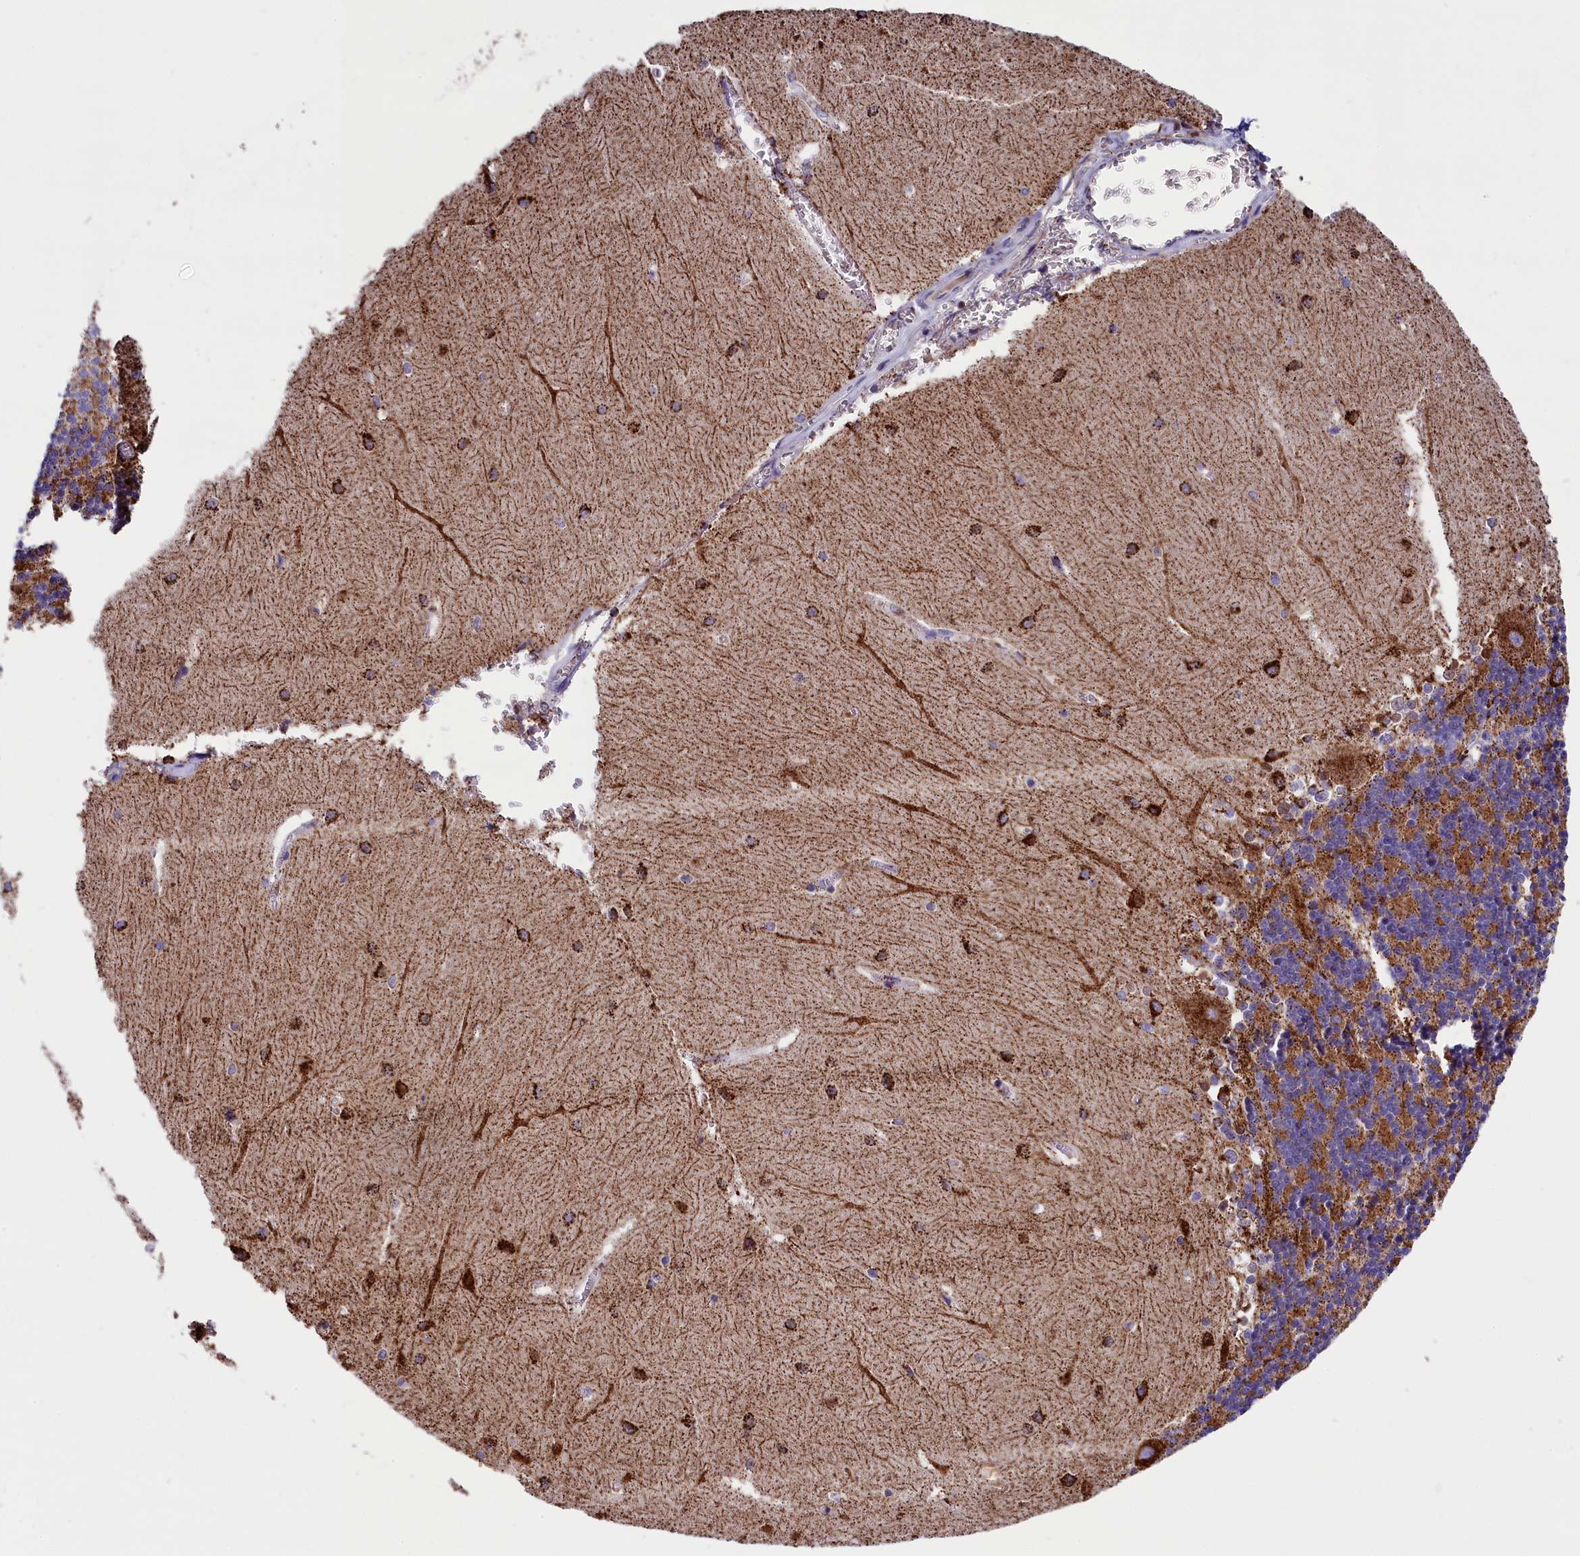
{"staining": {"intensity": "strong", "quantity": "25%-75%", "location": "cytoplasmic/membranous"}, "tissue": "cerebellum", "cell_type": "Cells in granular layer", "image_type": "normal", "snomed": [{"axis": "morphology", "description": "Normal tissue, NOS"}, {"axis": "topography", "description": "Cerebellum"}], "caption": "This micrograph demonstrates normal cerebellum stained with IHC to label a protein in brown. The cytoplasmic/membranous of cells in granular layer show strong positivity for the protein. Nuclei are counter-stained blue.", "gene": "ABAT", "patient": {"sex": "male", "age": 37}}